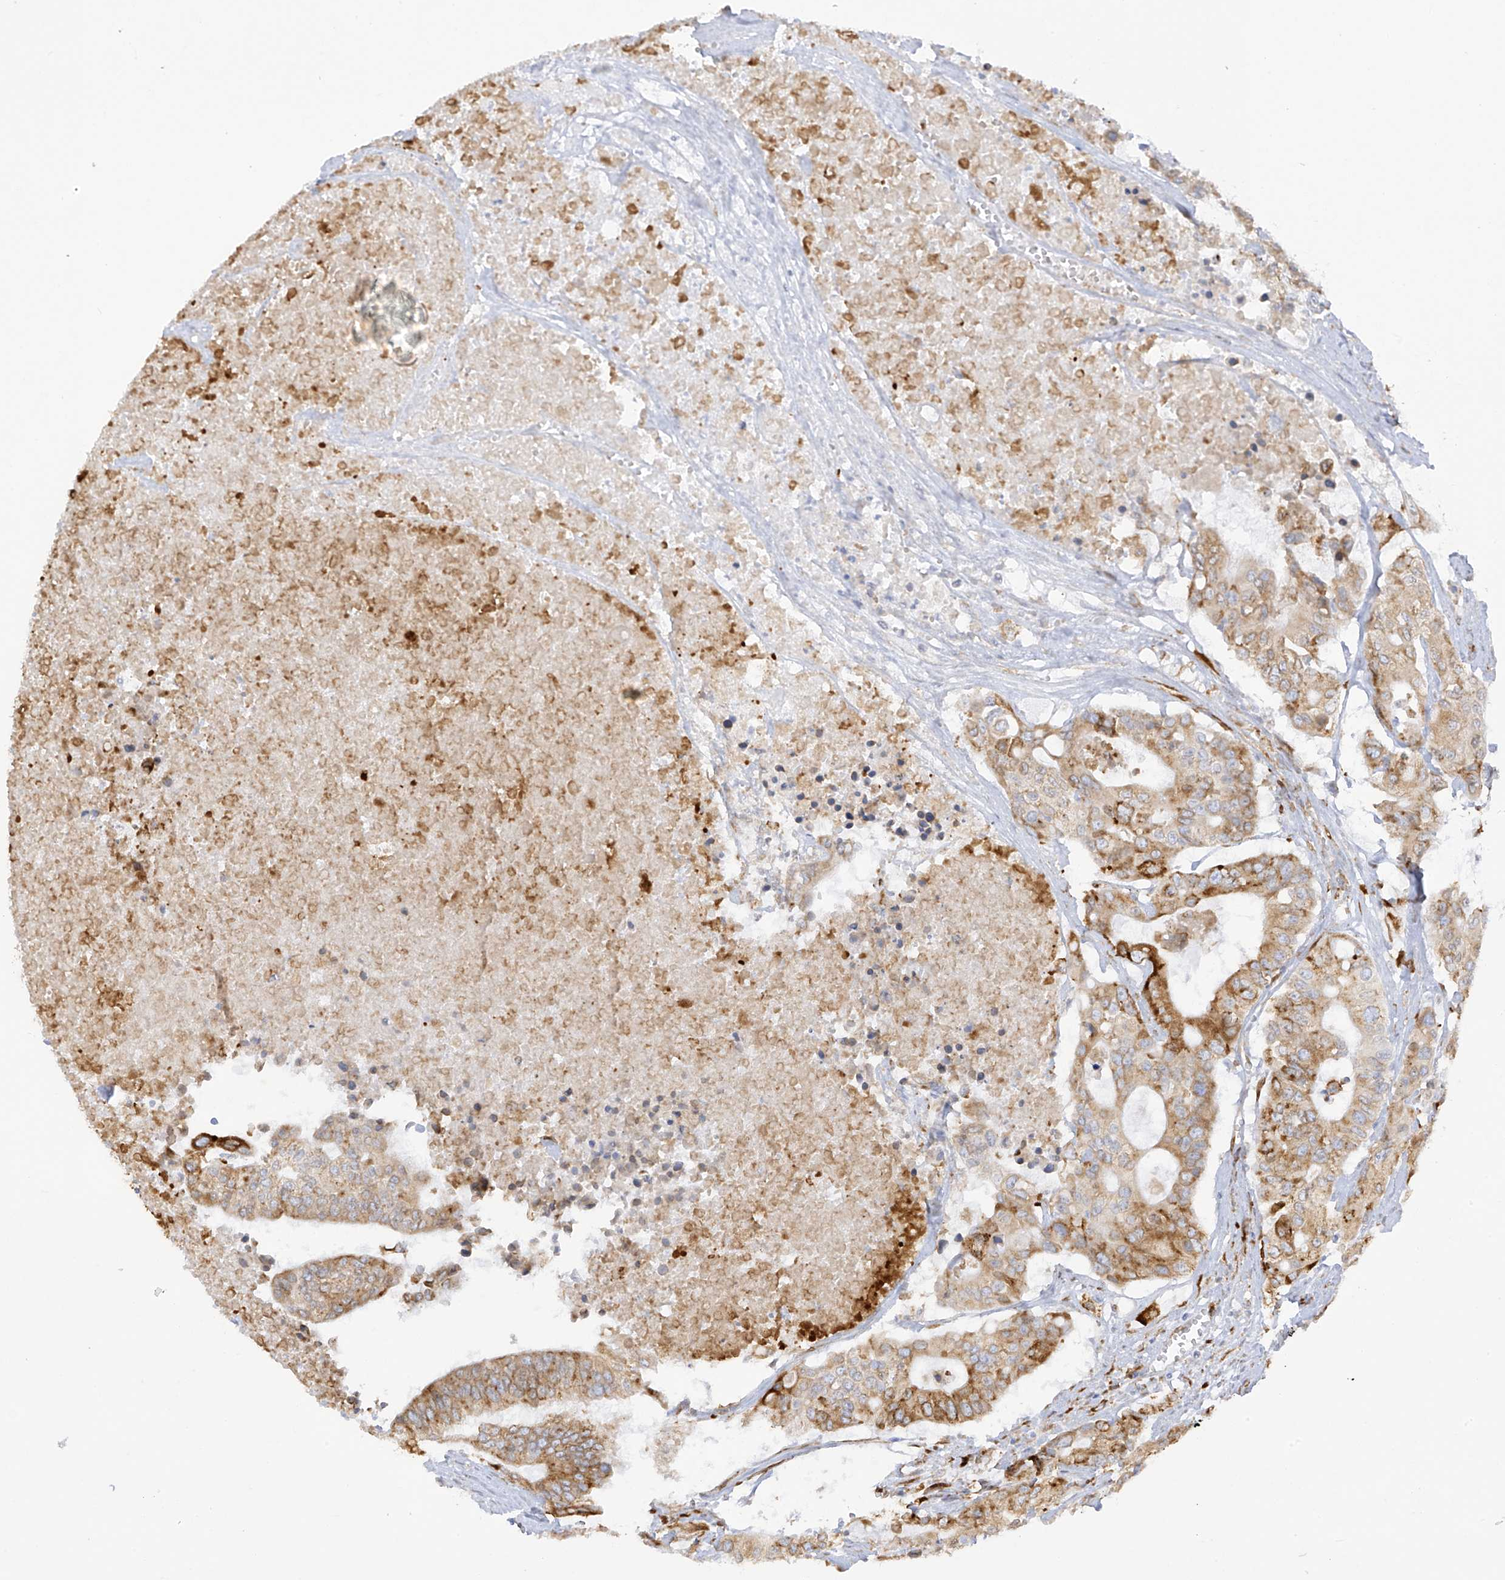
{"staining": {"intensity": "moderate", "quantity": ">75%", "location": "cytoplasmic/membranous"}, "tissue": "colorectal cancer", "cell_type": "Tumor cells", "image_type": "cancer", "snomed": [{"axis": "morphology", "description": "Adenocarcinoma, NOS"}, {"axis": "topography", "description": "Colon"}], "caption": "DAB immunohistochemical staining of human colorectal cancer (adenocarcinoma) demonstrates moderate cytoplasmic/membranous protein positivity in about >75% of tumor cells. (DAB = brown stain, brightfield microscopy at high magnification).", "gene": "LRRC59", "patient": {"sex": "male", "age": 77}}